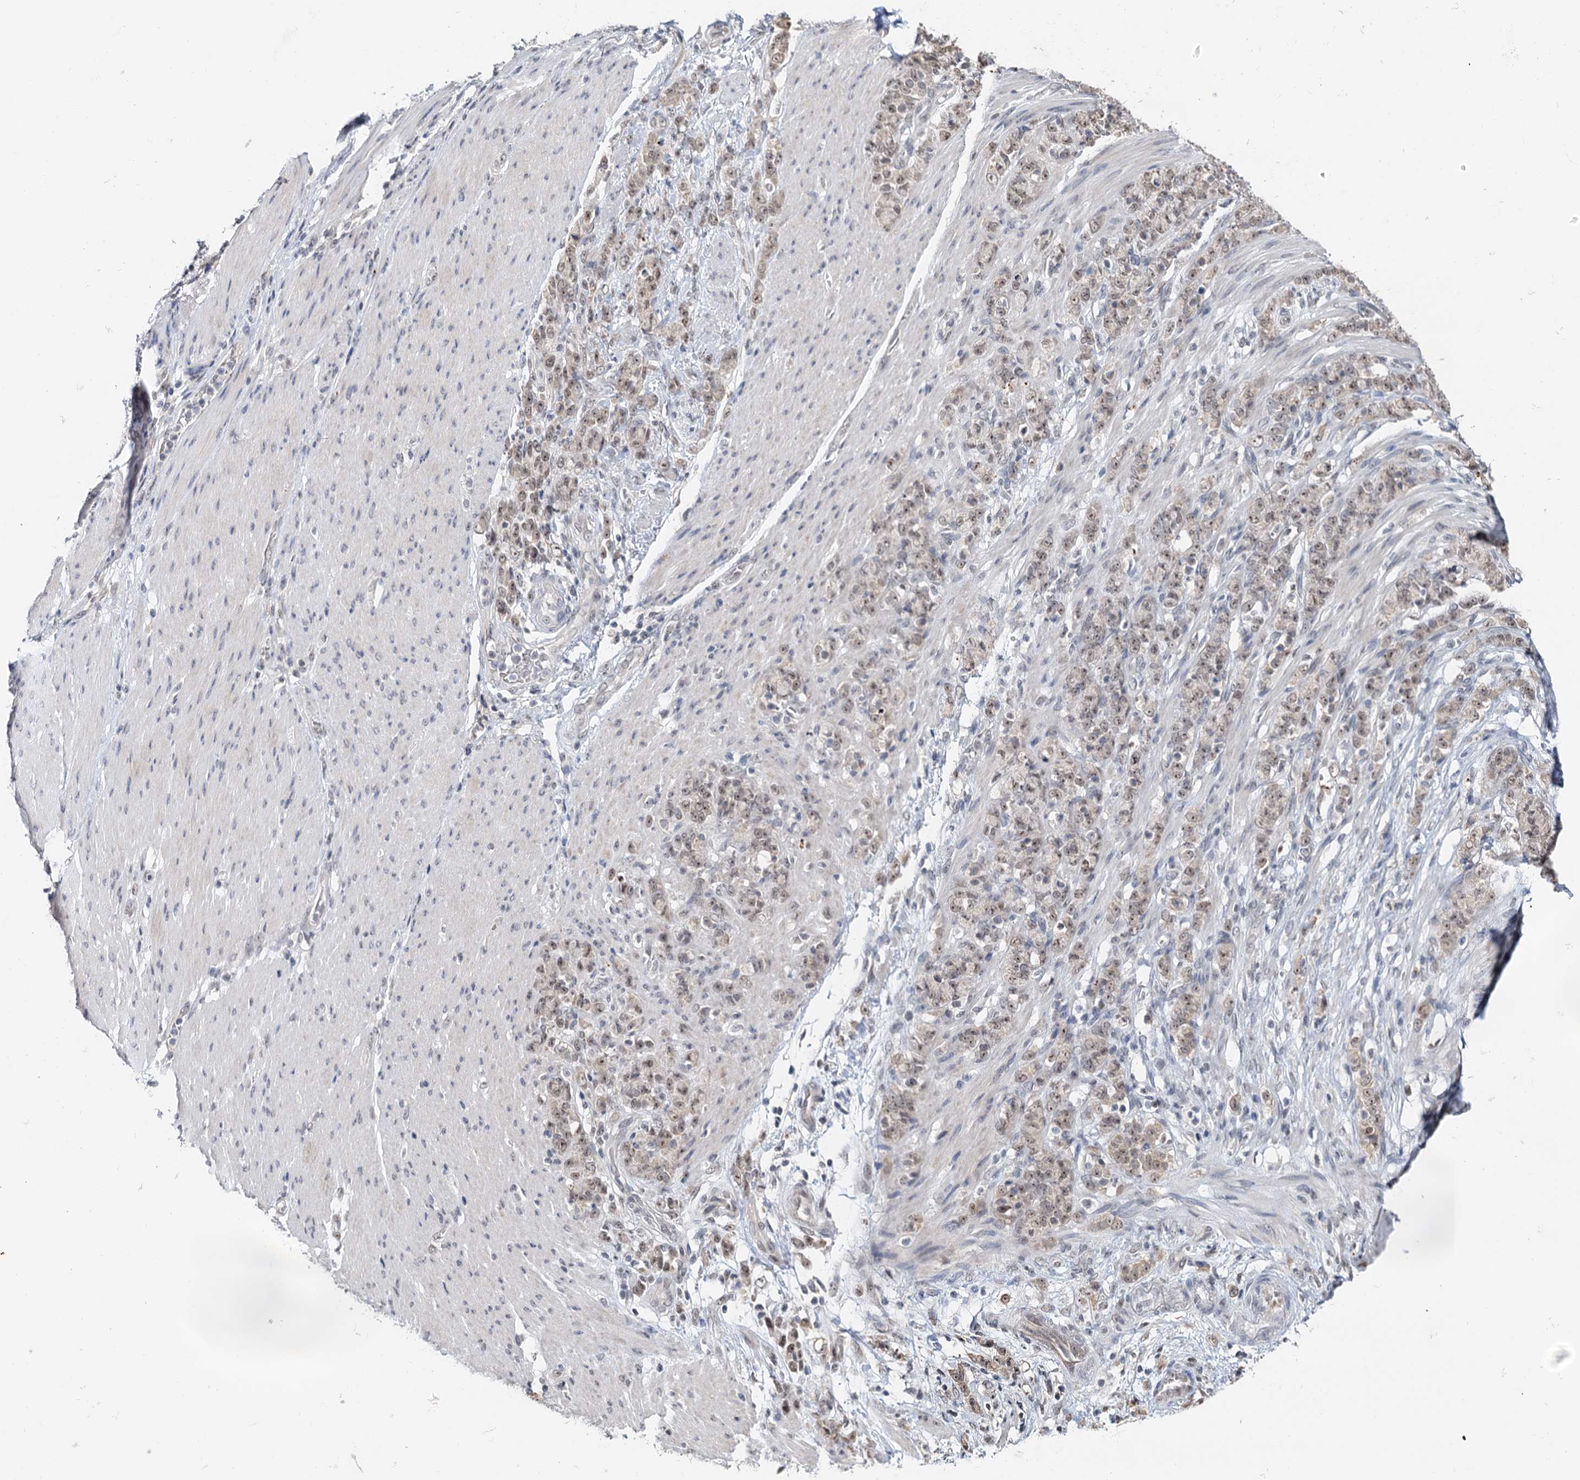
{"staining": {"intensity": "moderate", "quantity": ">75%", "location": "nuclear"}, "tissue": "stomach cancer", "cell_type": "Tumor cells", "image_type": "cancer", "snomed": [{"axis": "morphology", "description": "Adenocarcinoma, NOS"}, {"axis": "topography", "description": "Stomach"}], "caption": "The photomicrograph displays immunohistochemical staining of stomach cancer. There is moderate nuclear positivity is identified in approximately >75% of tumor cells.", "gene": "NAT10", "patient": {"sex": "female", "age": 79}}